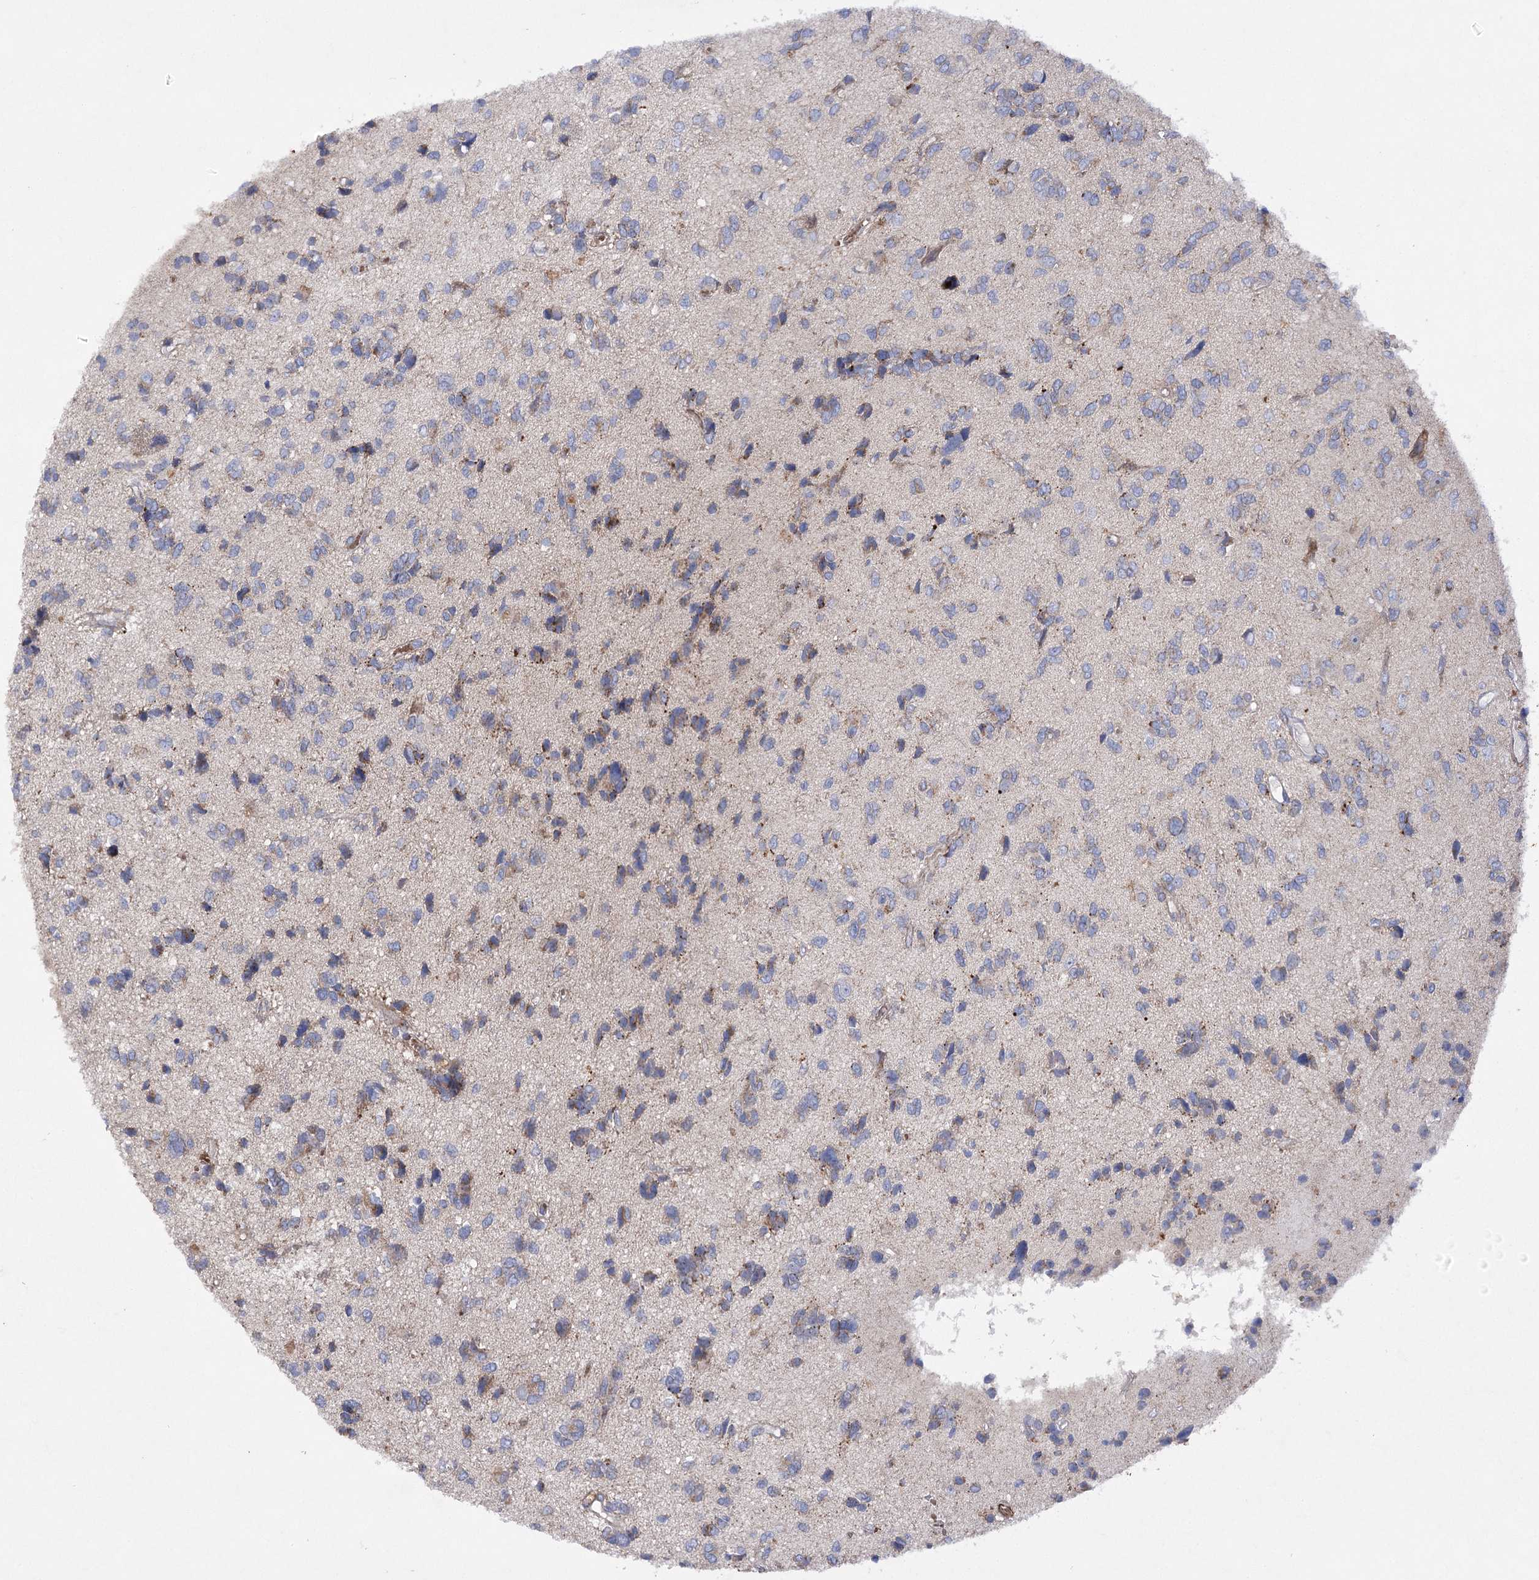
{"staining": {"intensity": "moderate", "quantity": "<25%", "location": "cytoplasmic/membranous"}, "tissue": "glioma", "cell_type": "Tumor cells", "image_type": "cancer", "snomed": [{"axis": "morphology", "description": "Glioma, malignant, High grade"}, {"axis": "topography", "description": "Brain"}], "caption": "Immunohistochemical staining of human glioma displays low levels of moderate cytoplasmic/membranous protein staining in approximately <25% of tumor cells.", "gene": "COX15", "patient": {"sex": "female", "age": 59}}